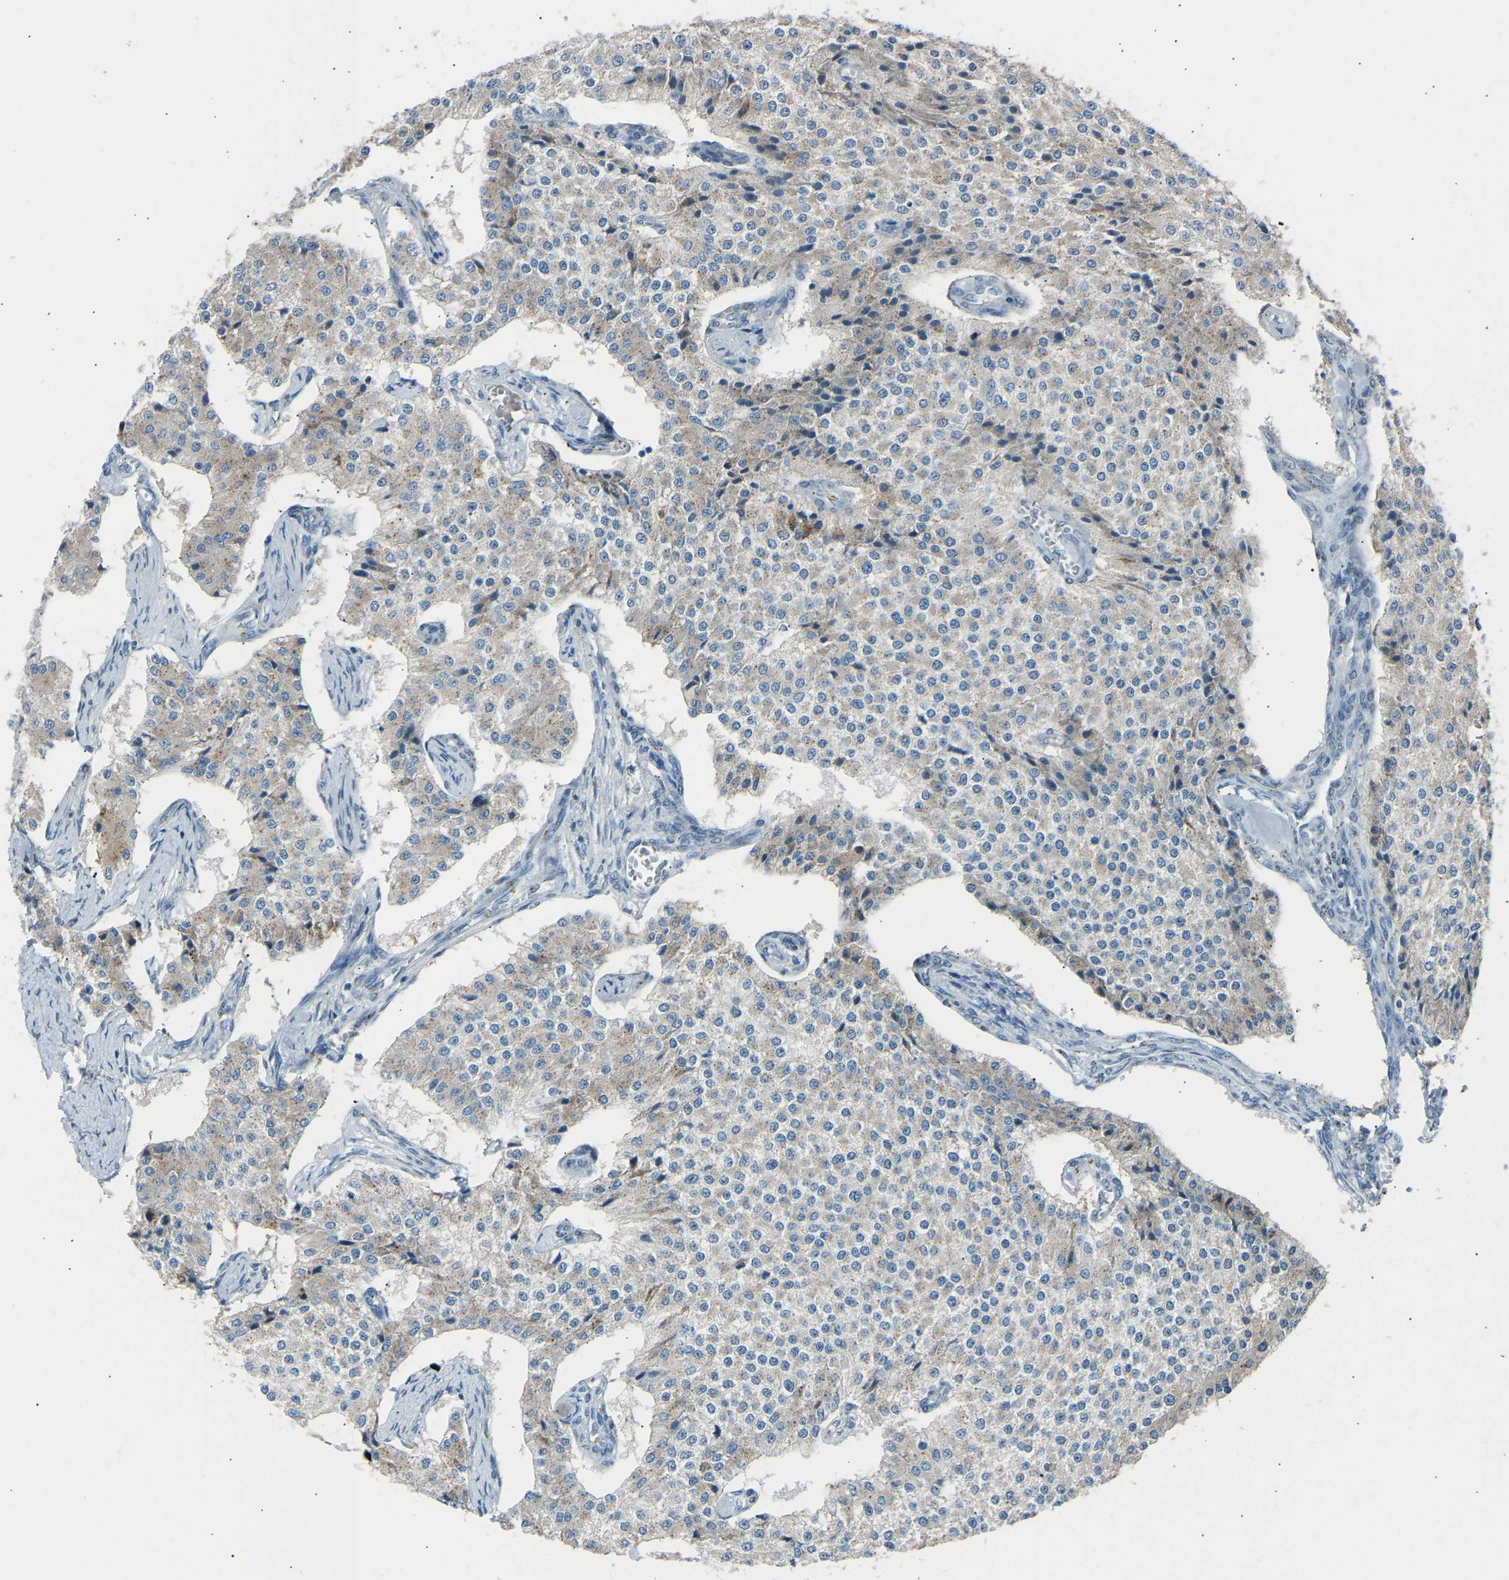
{"staining": {"intensity": "weak", "quantity": "25%-75%", "location": "cytoplasmic/membranous"}, "tissue": "carcinoid", "cell_type": "Tumor cells", "image_type": "cancer", "snomed": [{"axis": "morphology", "description": "Carcinoid, malignant, NOS"}, {"axis": "topography", "description": "Colon"}], "caption": "A histopathology image of human carcinoid stained for a protein shows weak cytoplasmic/membranous brown staining in tumor cells.", "gene": "CYREN", "patient": {"sex": "female", "age": 52}}